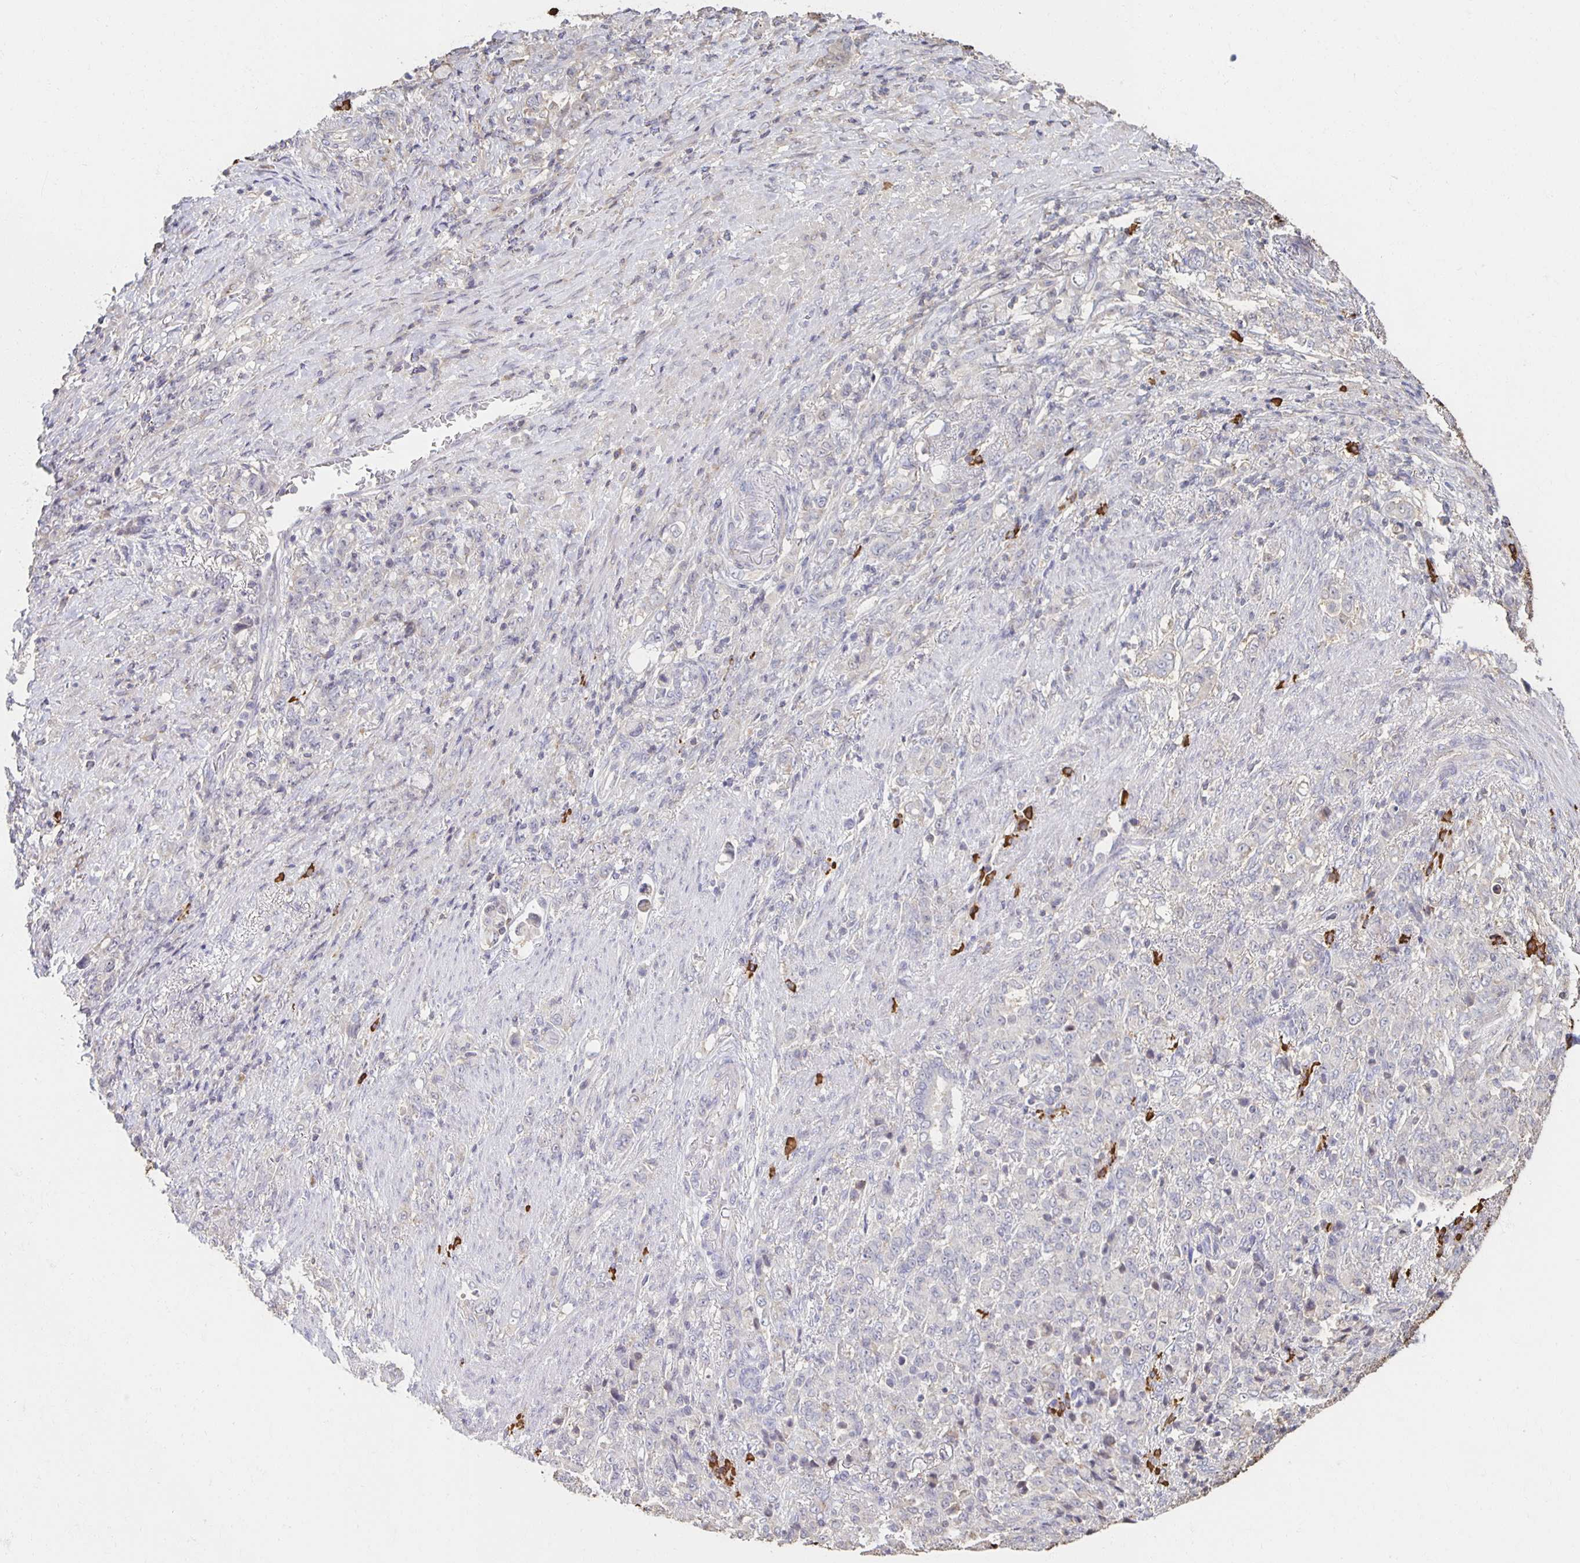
{"staining": {"intensity": "negative", "quantity": "none", "location": "none"}, "tissue": "stomach cancer", "cell_type": "Tumor cells", "image_type": "cancer", "snomed": [{"axis": "morphology", "description": "Adenocarcinoma, NOS"}, {"axis": "topography", "description": "Stomach"}], "caption": "DAB (3,3'-diaminobenzidine) immunohistochemical staining of human adenocarcinoma (stomach) displays no significant expression in tumor cells.", "gene": "ZNF692", "patient": {"sex": "female", "age": 79}}